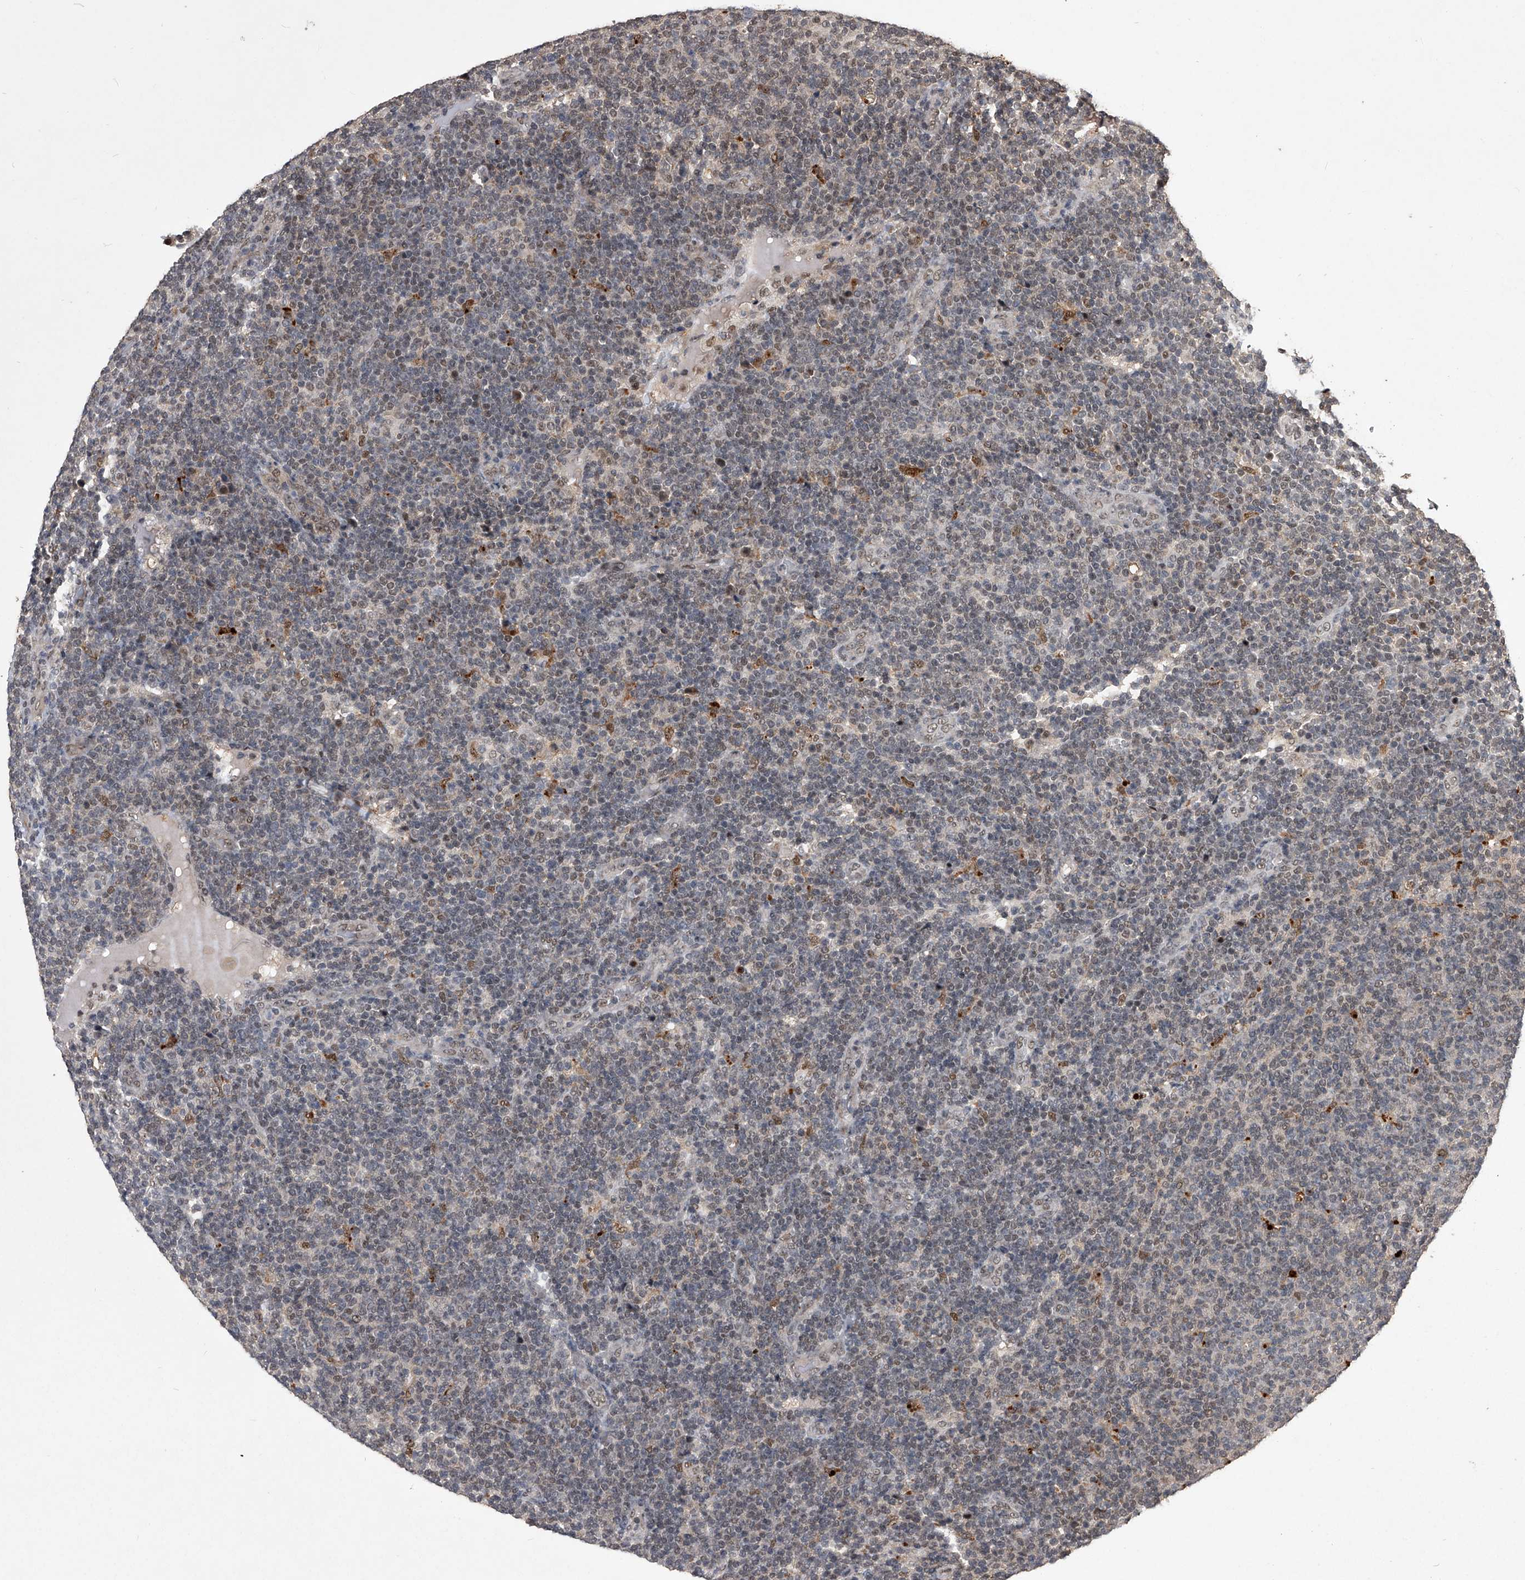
{"staining": {"intensity": "weak", "quantity": "<25%", "location": "nuclear"}, "tissue": "lymphoma", "cell_type": "Tumor cells", "image_type": "cancer", "snomed": [{"axis": "morphology", "description": "Malignant lymphoma, non-Hodgkin's type, Low grade"}, {"axis": "topography", "description": "Lymph node"}], "caption": "Tumor cells are negative for brown protein staining in lymphoma. (DAB (3,3'-diaminobenzidine) immunohistochemistry (IHC), high magnification).", "gene": "CMTR1", "patient": {"sex": "male", "age": 66}}